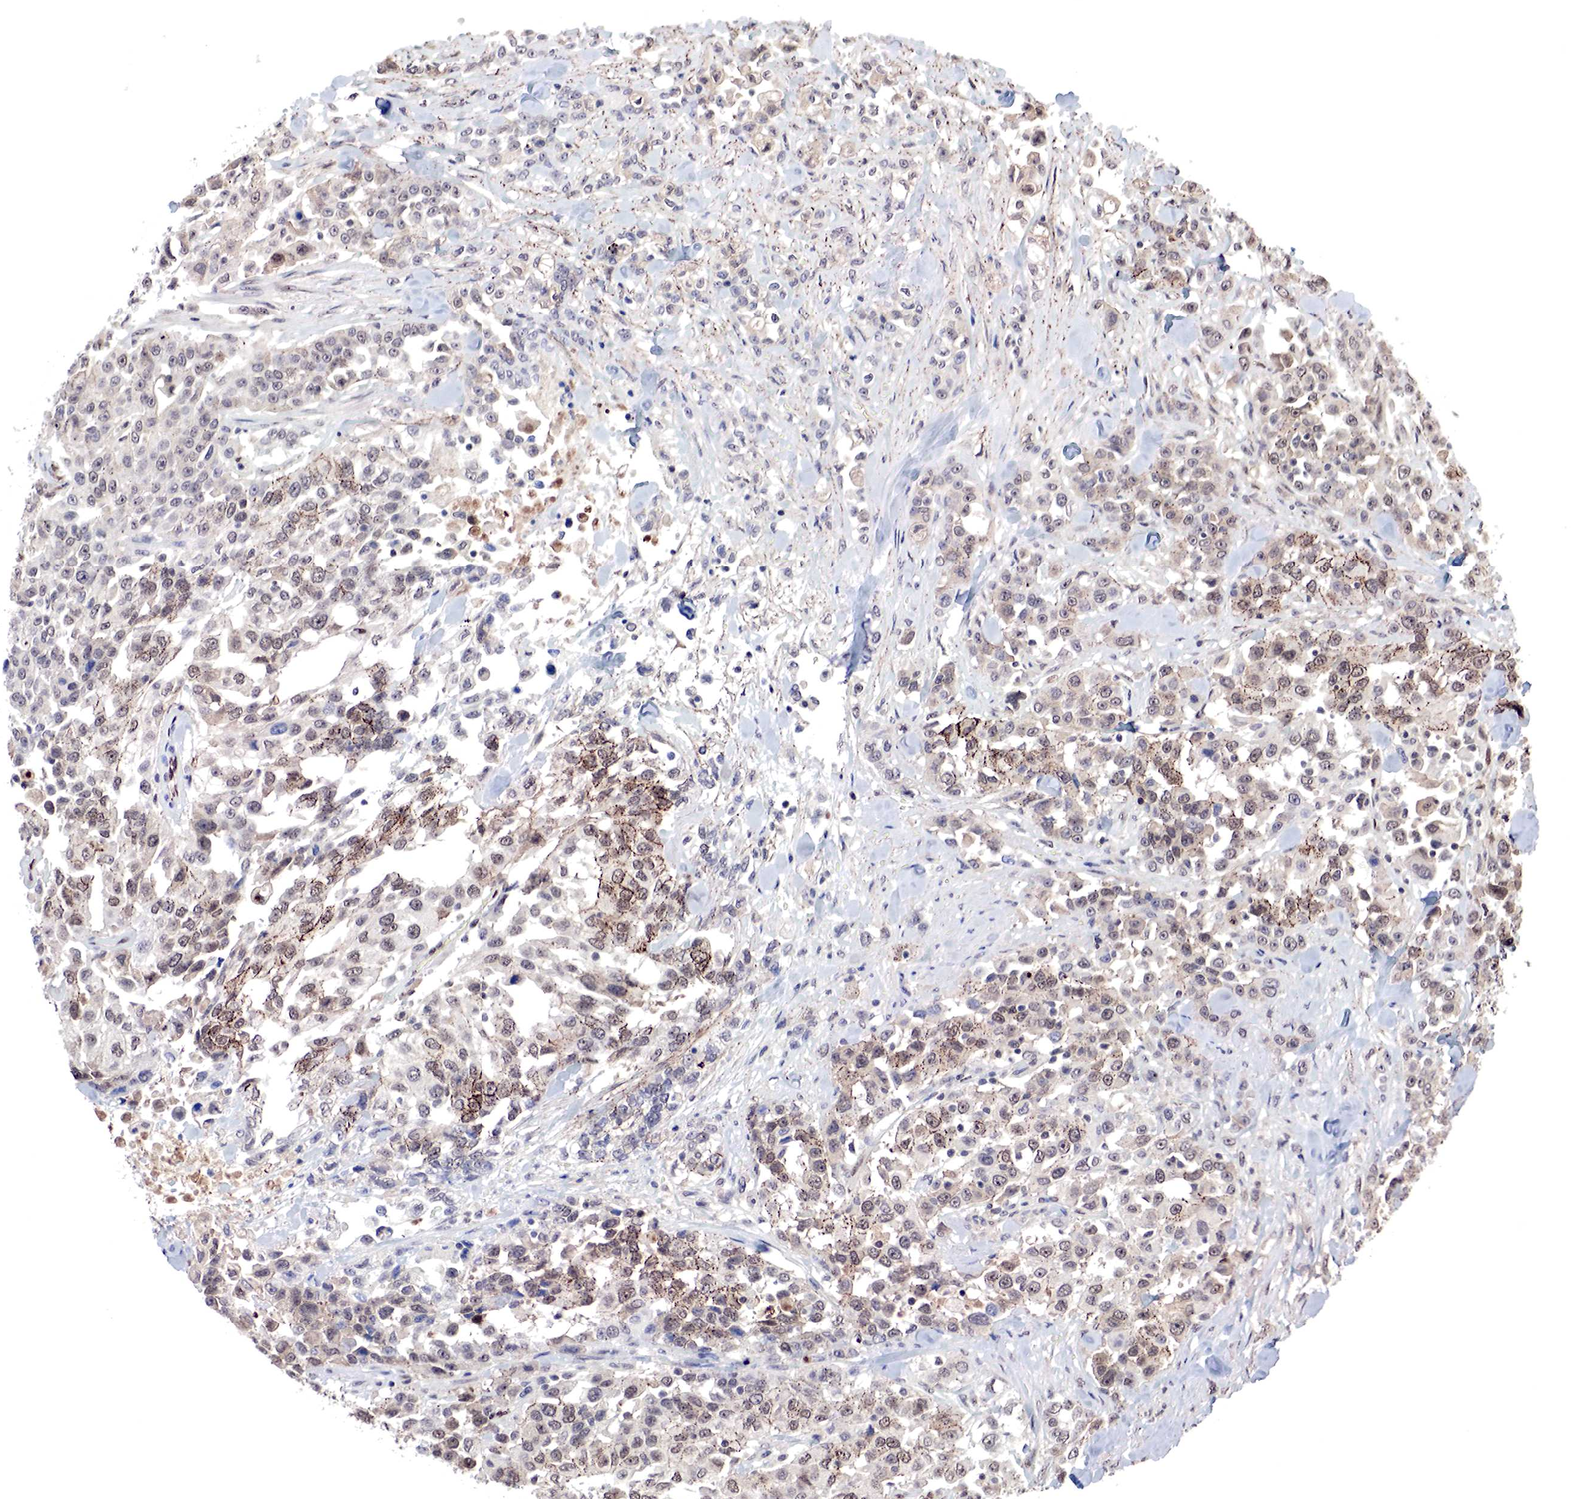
{"staining": {"intensity": "moderate", "quantity": ">75%", "location": "cytoplasmic/membranous"}, "tissue": "urothelial cancer", "cell_type": "Tumor cells", "image_type": "cancer", "snomed": [{"axis": "morphology", "description": "Urothelial carcinoma, High grade"}, {"axis": "topography", "description": "Urinary bladder"}], "caption": "Urothelial cancer tissue reveals moderate cytoplasmic/membranous expression in about >75% of tumor cells, visualized by immunohistochemistry.", "gene": "DACH2", "patient": {"sex": "female", "age": 80}}